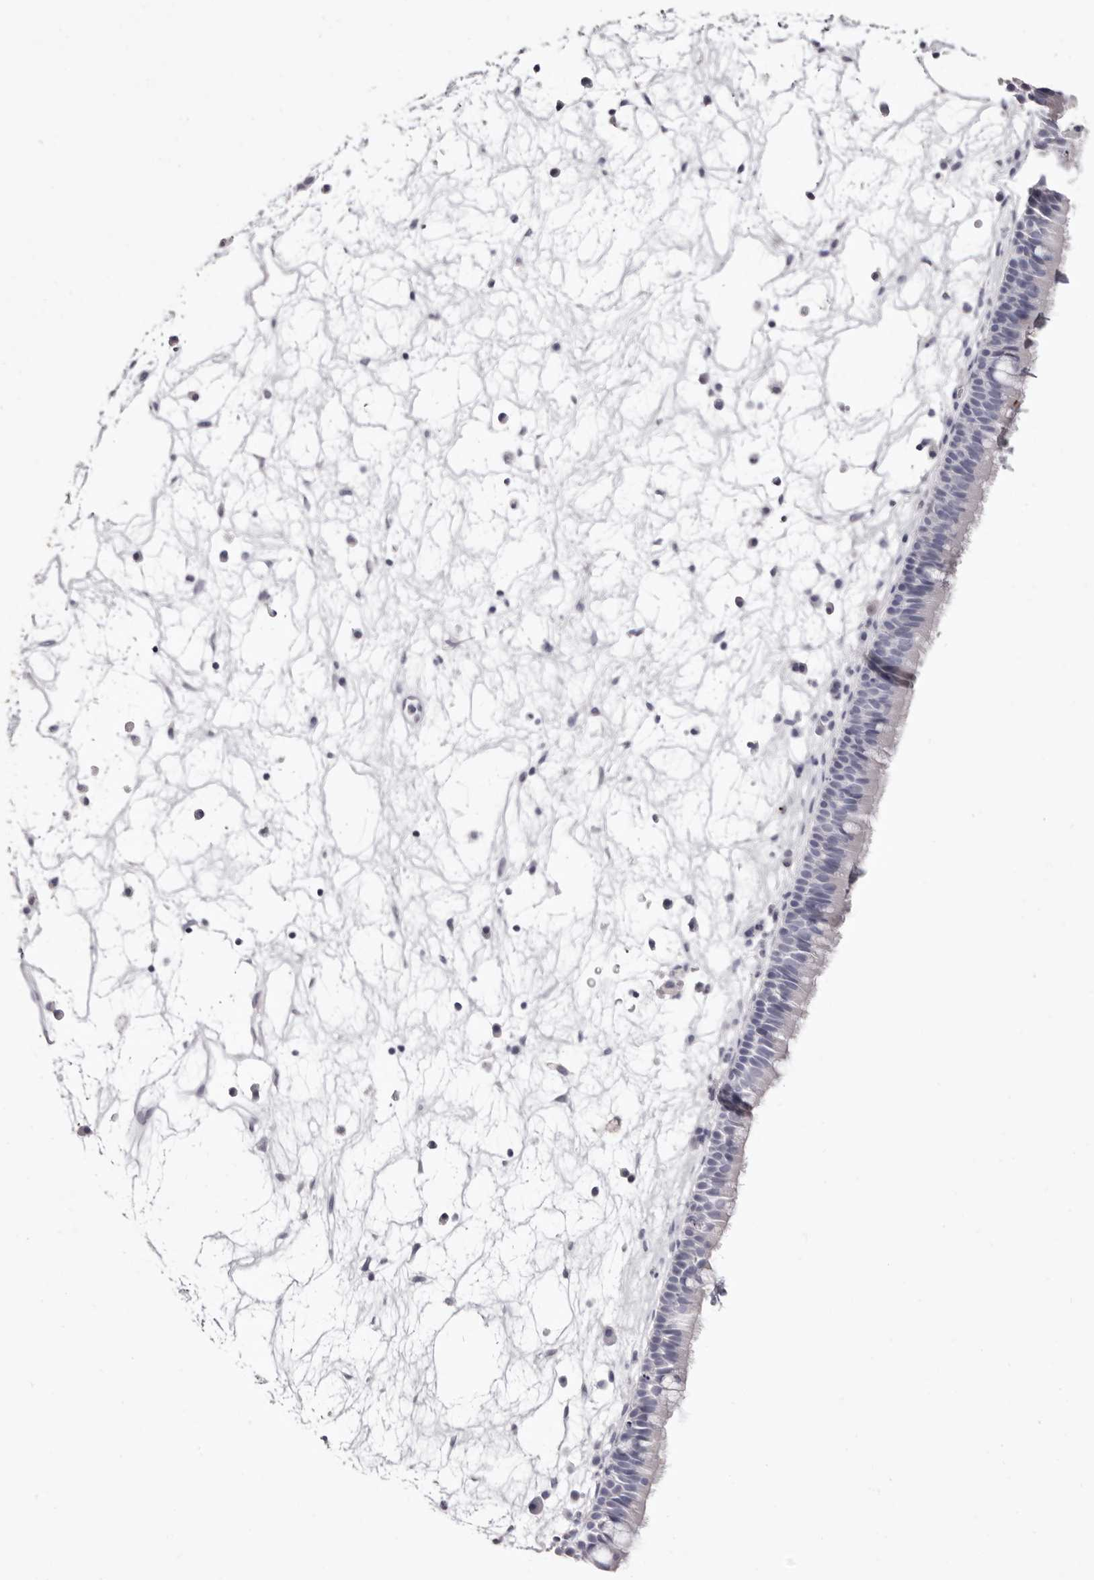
{"staining": {"intensity": "negative", "quantity": "none", "location": "none"}, "tissue": "nasopharynx", "cell_type": "Respiratory epithelial cells", "image_type": "normal", "snomed": [{"axis": "morphology", "description": "Normal tissue, NOS"}, {"axis": "morphology", "description": "Inflammation, NOS"}, {"axis": "morphology", "description": "Malignant melanoma, Metastatic site"}, {"axis": "topography", "description": "Nasopharynx"}], "caption": "This is an IHC micrograph of unremarkable nasopharynx. There is no positivity in respiratory epithelial cells.", "gene": "LPO", "patient": {"sex": "male", "age": 70}}